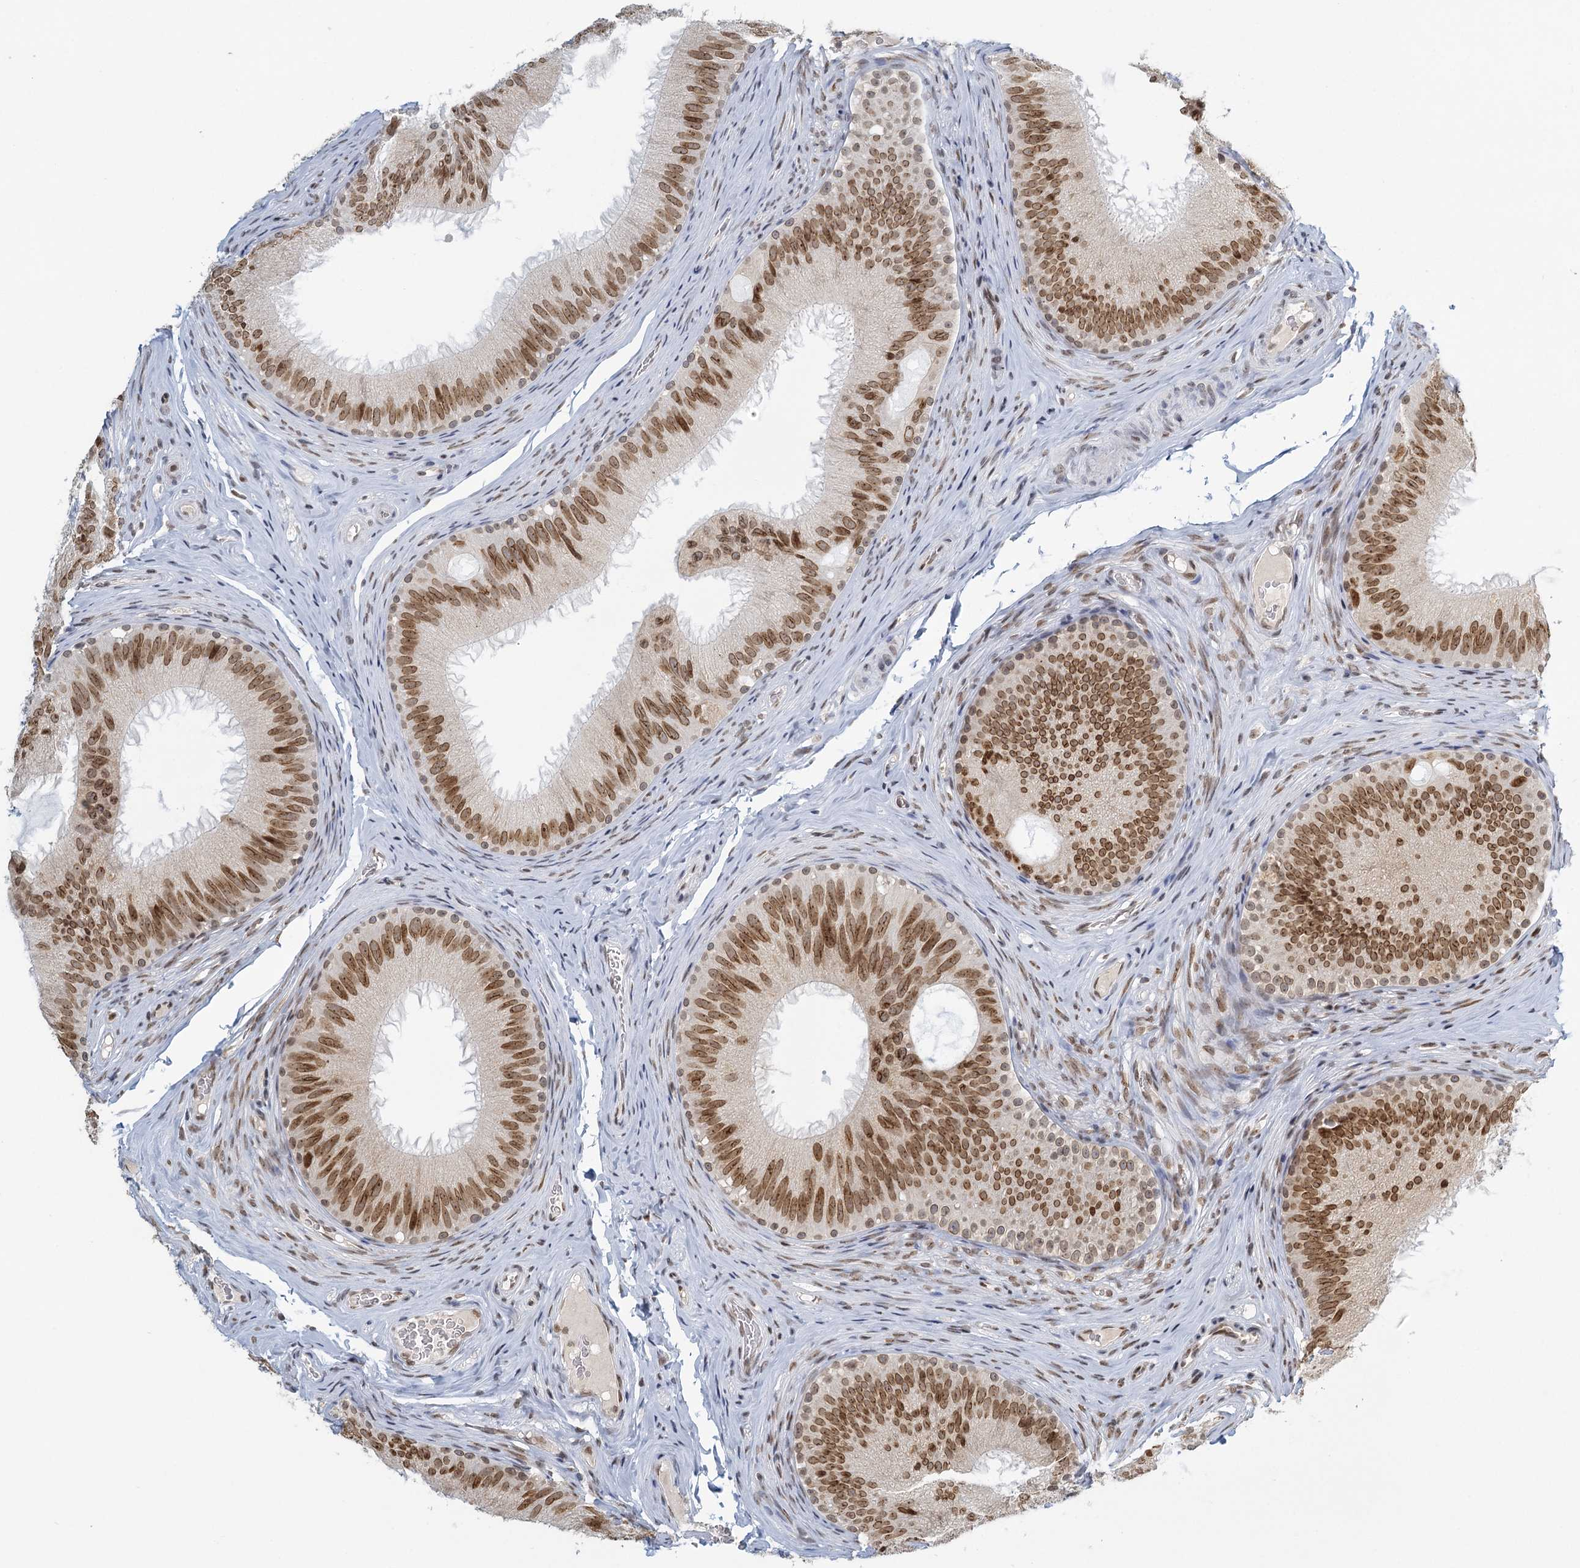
{"staining": {"intensity": "moderate", "quantity": ">75%", "location": "cytoplasmic/membranous,nuclear"}, "tissue": "epididymis", "cell_type": "Glandular cells", "image_type": "normal", "snomed": [{"axis": "morphology", "description": "Normal tissue, NOS"}, {"axis": "topography", "description": "Epididymis"}], "caption": "Epididymis stained with DAB (3,3'-diaminobenzidine) immunohistochemistry (IHC) displays medium levels of moderate cytoplasmic/membranous,nuclear positivity in about >75% of glandular cells. (Stains: DAB in brown, nuclei in blue, Microscopy: brightfield microscopy at high magnification).", "gene": "TREX1", "patient": {"sex": "male", "age": 34}}